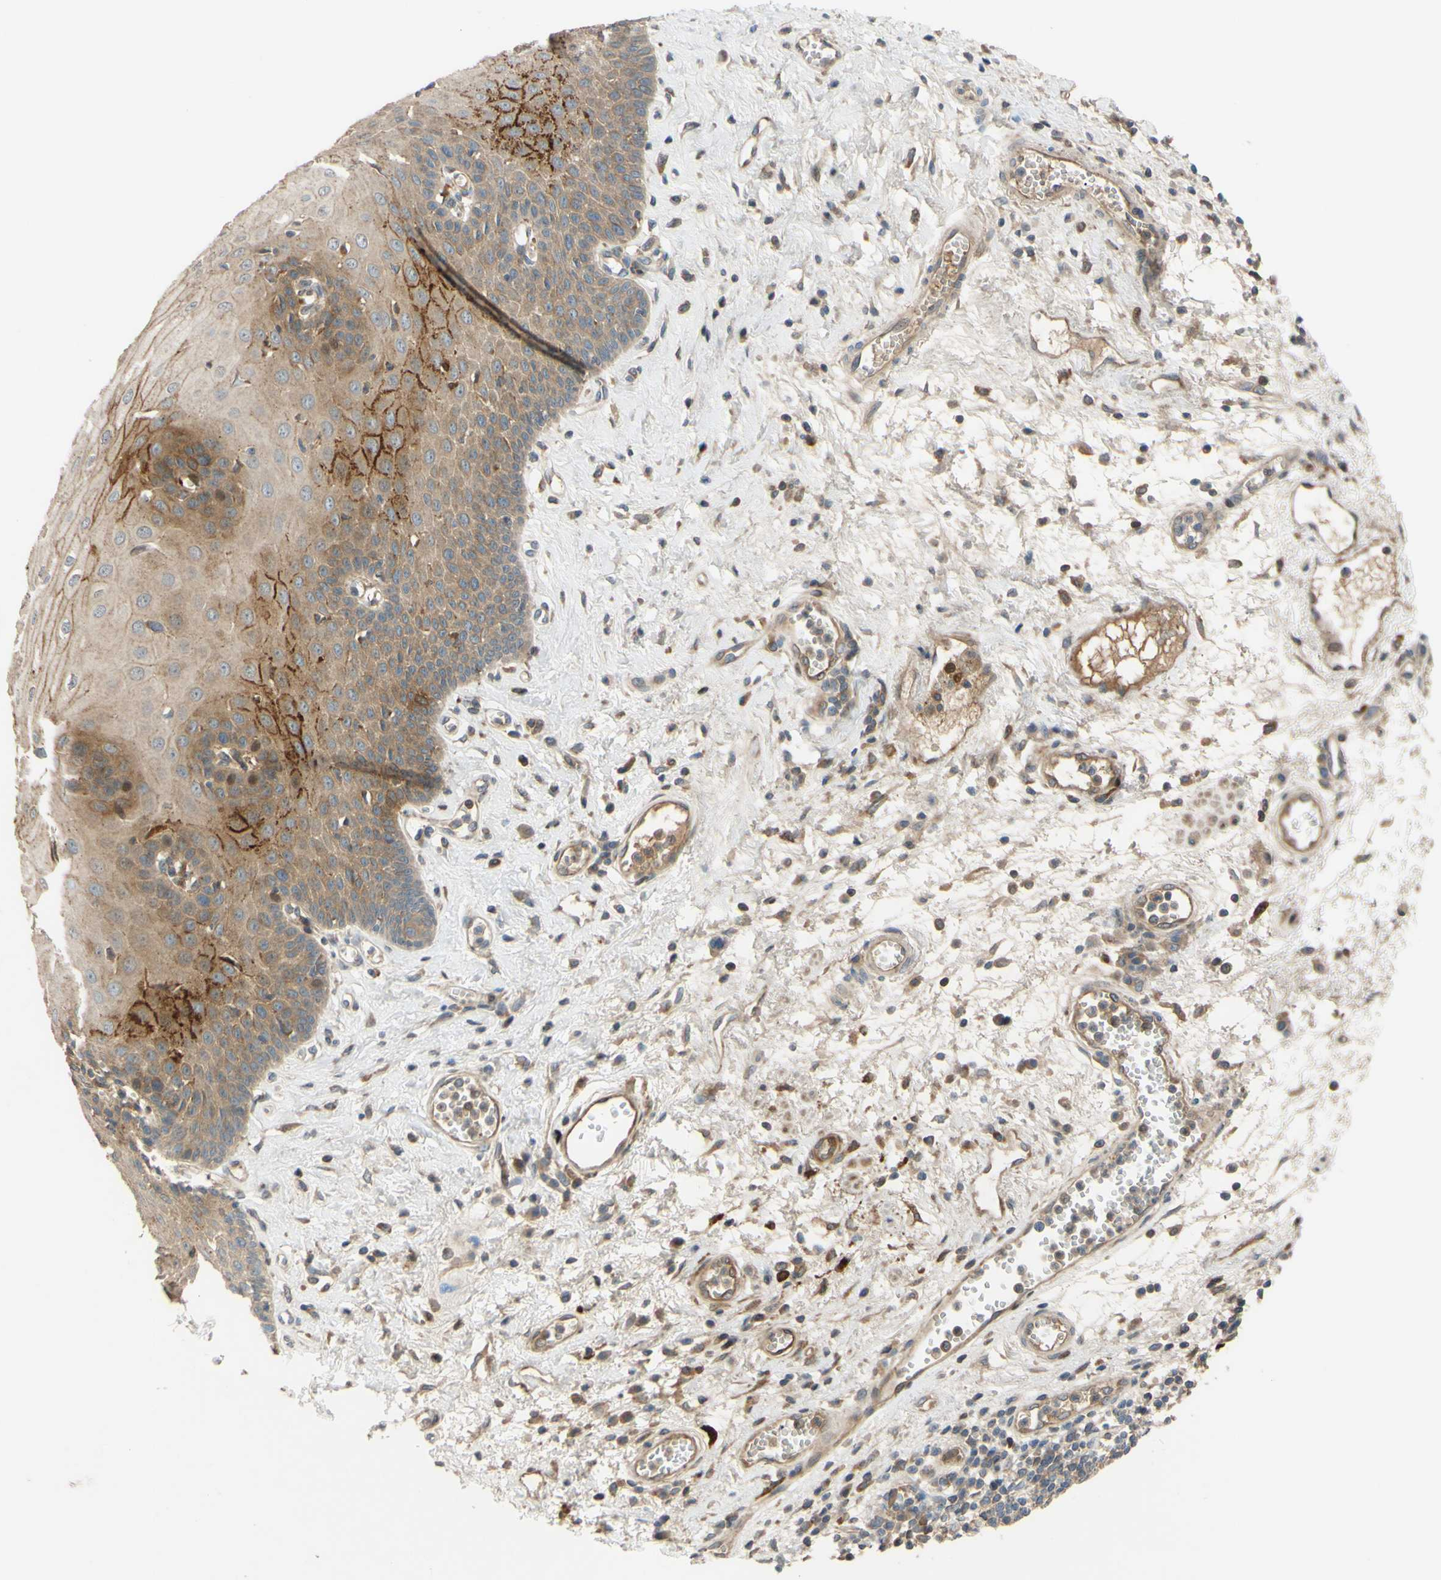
{"staining": {"intensity": "strong", "quantity": ">75%", "location": "cytoplasmic/membranous"}, "tissue": "esophagus", "cell_type": "Squamous epithelial cells", "image_type": "normal", "snomed": [{"axis": "morphology", "description": "Normal tissue, NOS"}, {"axis": "morphology", "description": "Squamous cell carcinoma, NOS"}, {"axis": "topography", "description": "Esophagus"}], "caption": "The immunohistochemical stain highlights strong cytoplasmic/membranous positivity in squamous epithelial cells of benign esophagus.", "gene": "SPTLC1", "patient": {"sex": "male", "age": 65}}